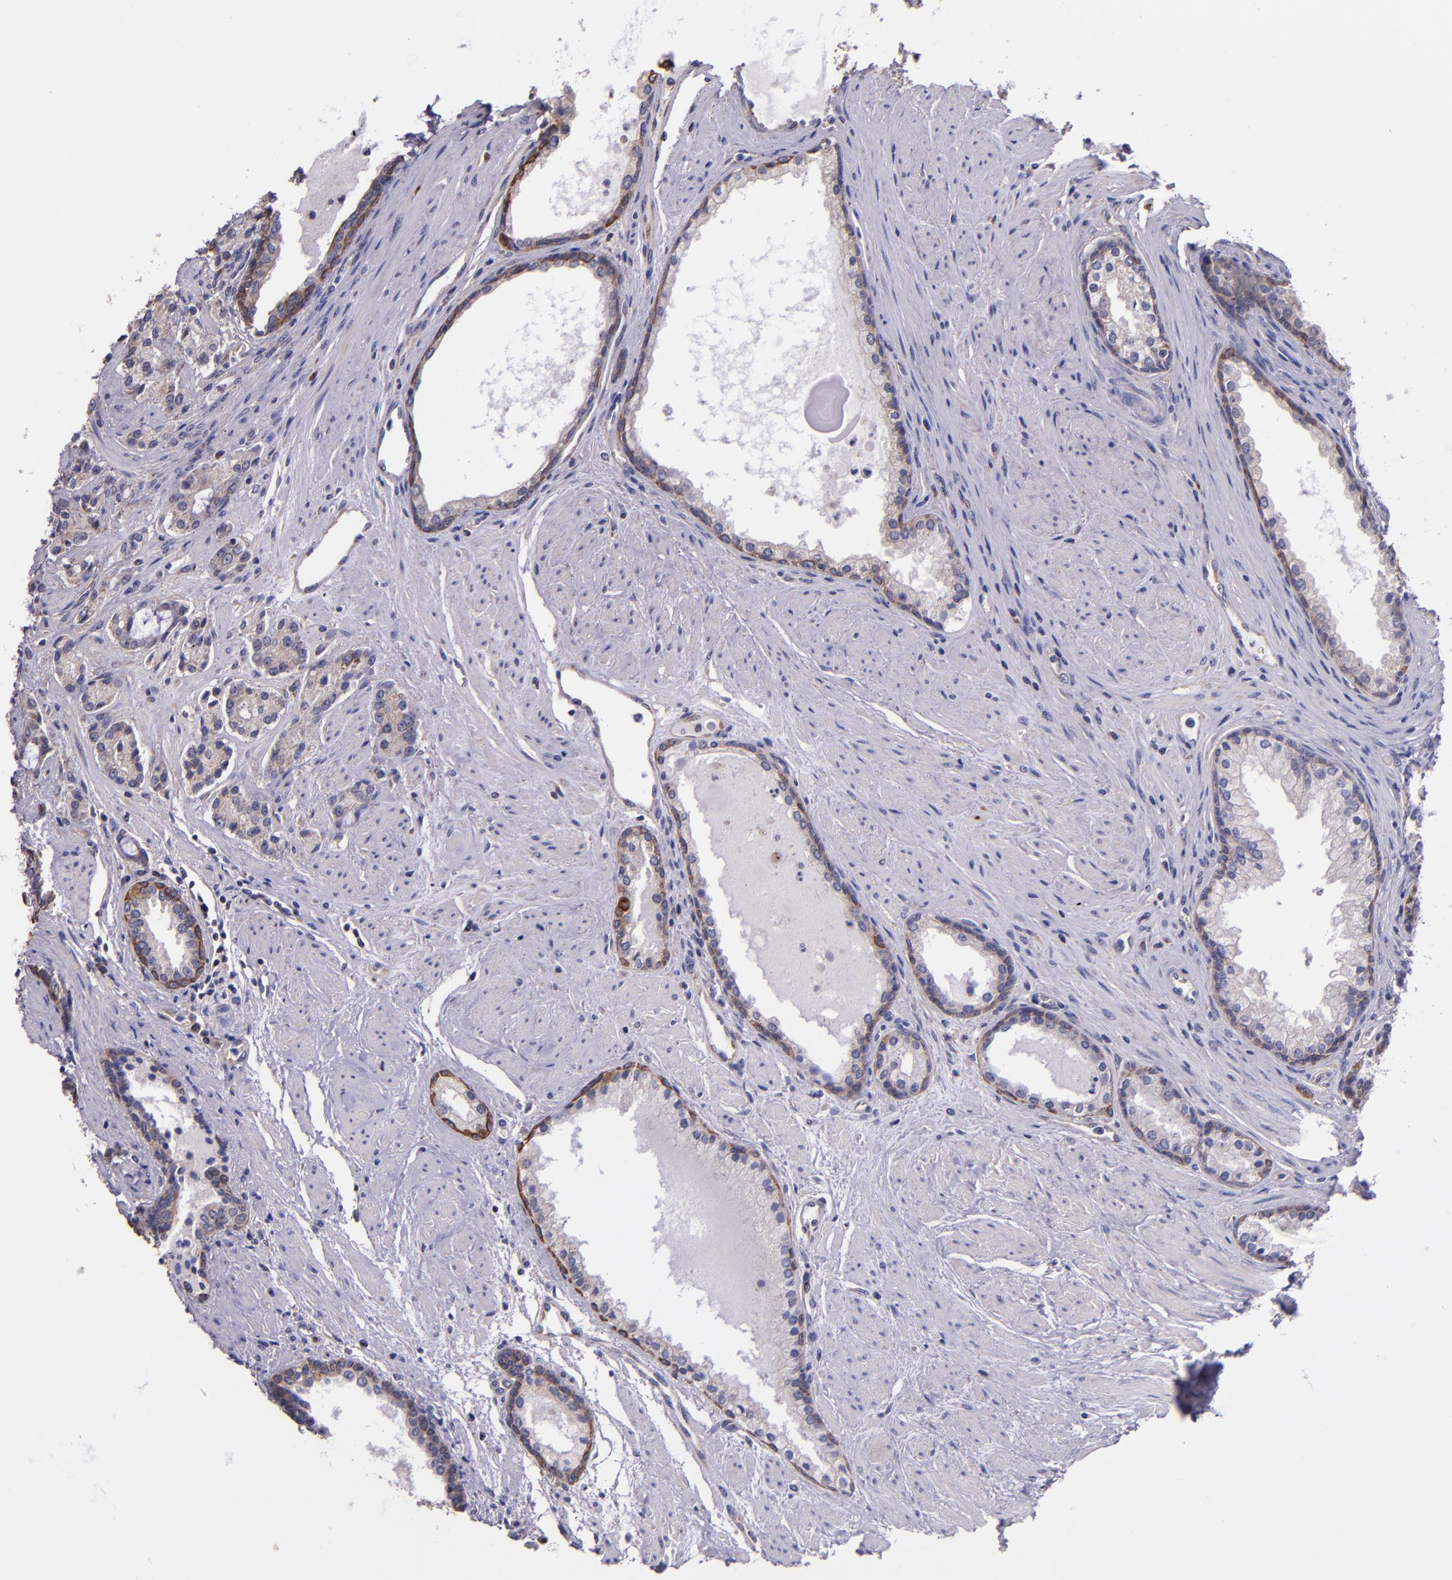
{"staining": {"intensity": "weak", "quantity": "25%-75%", "location": "cytoplasmic/membranous"}, "tissue": "prostate cancer", "cell_type": "Tumor cells", "image_type": "cancer", "snomed": [{"axis": "morphology", "description": "Adenocarcinoma, Medium grade"}, {"axis": "topography", "description": "Prostate"}], "caption": "IHC (DAB (3,3'-diaminobenzidine)) staining of adenocarcinoma (medium-grade) (prostate) demonstrates weak cytoplasmic/membranous protein staining in approximately 25%-75% of tumor cells. (DAB IHC, brown staining for protein, blue staining for nuclei).", "gene": "SHC1", "patient": {"sex": "male", "age": 72}}